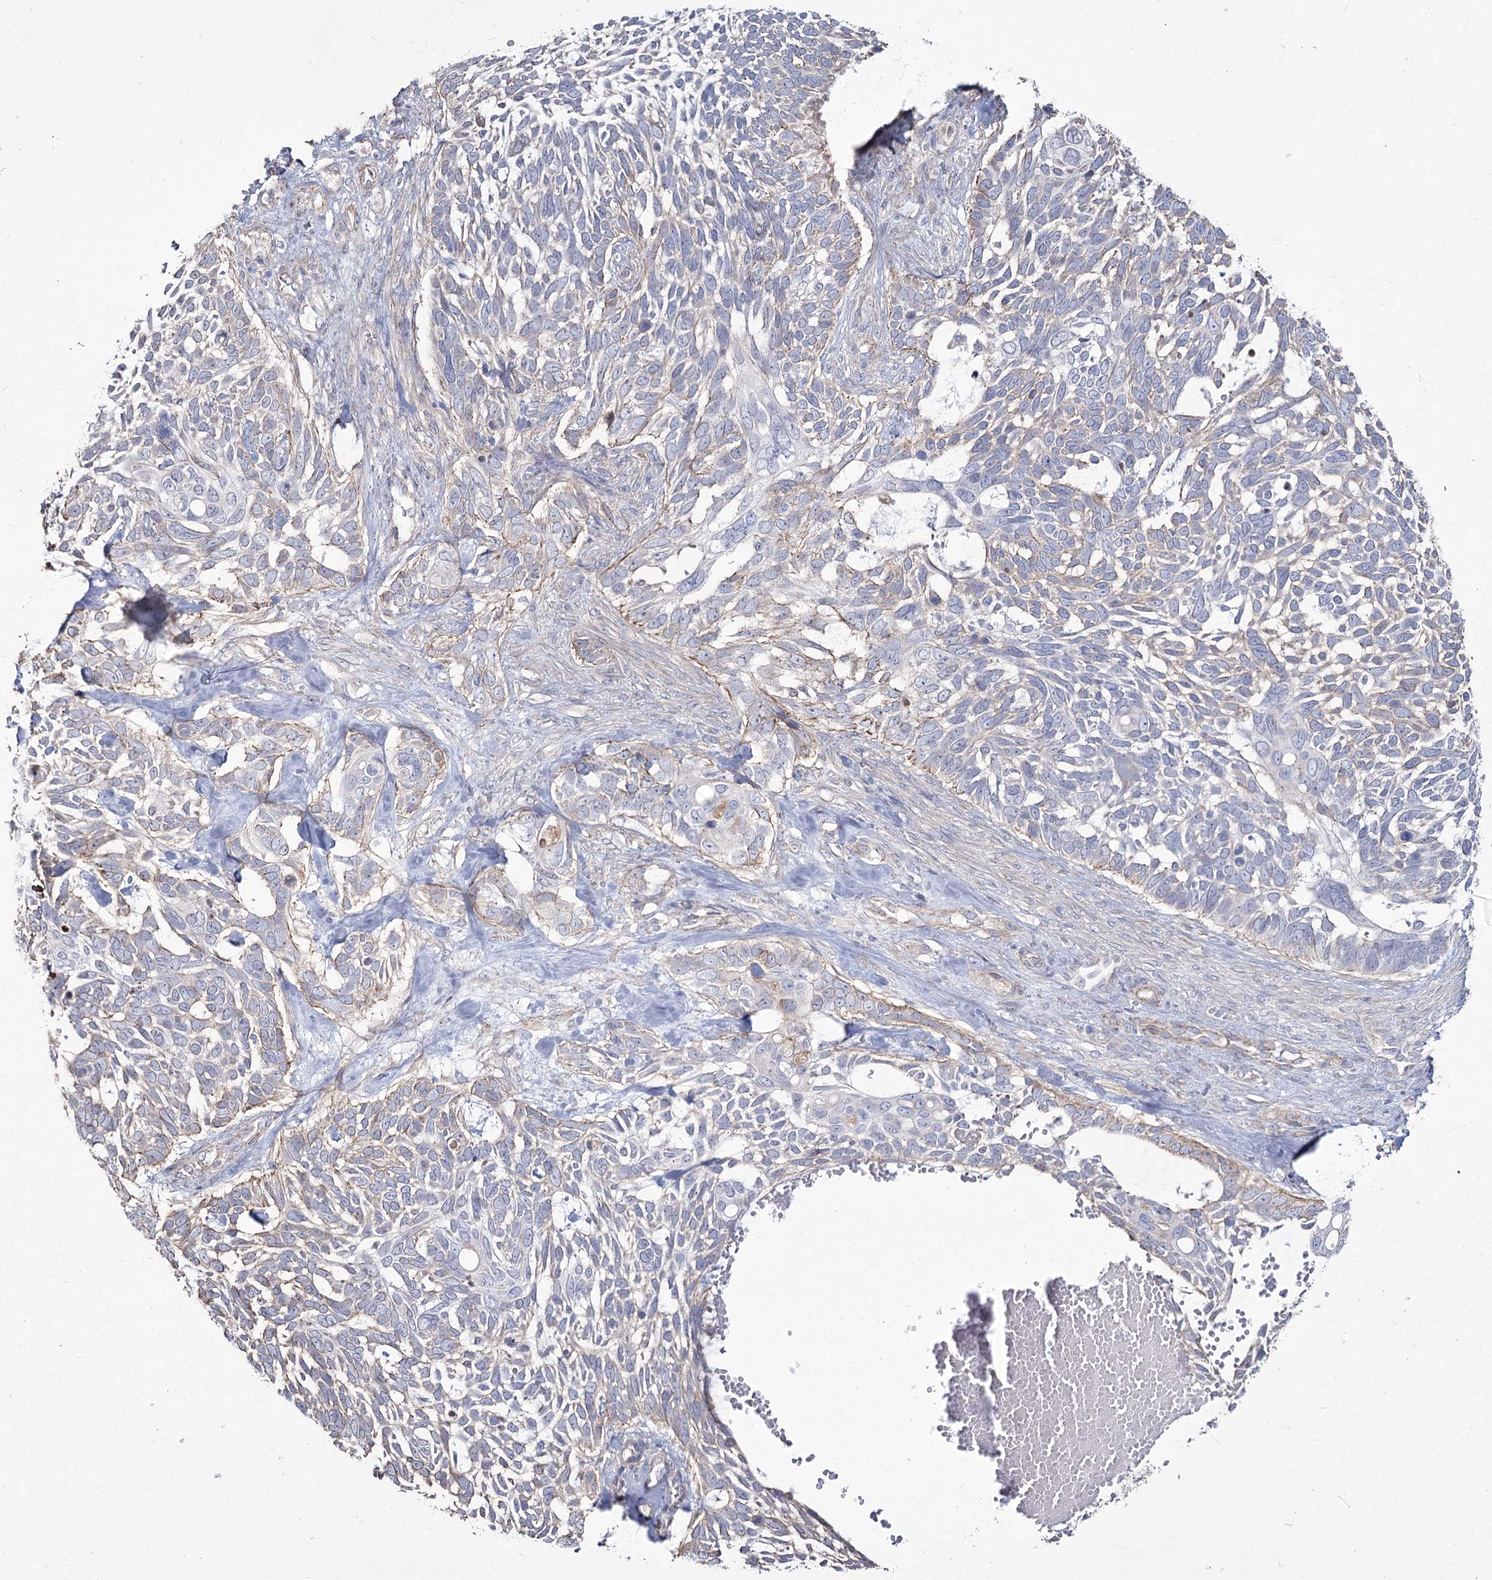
{"staining": {"intensity": "weak", "quantity": "<25%", "location": "cytoplasmic/membranous"}, "tissue": "skin cancer", "cell_type": "Tumor cells", "image_type": "cancer", "snomed": [{"axis": "morphology", "description": "Basal cell carcinoma"}, {"axis": "topography", "description": "Skin"}], "caption": "Immunohistochemical staining of human skin cancer (basal cell carcinoma) reveals no significant staining in tumor cells.", "gene": "ME3", "patient": {"sex": "male", "age": 88}}